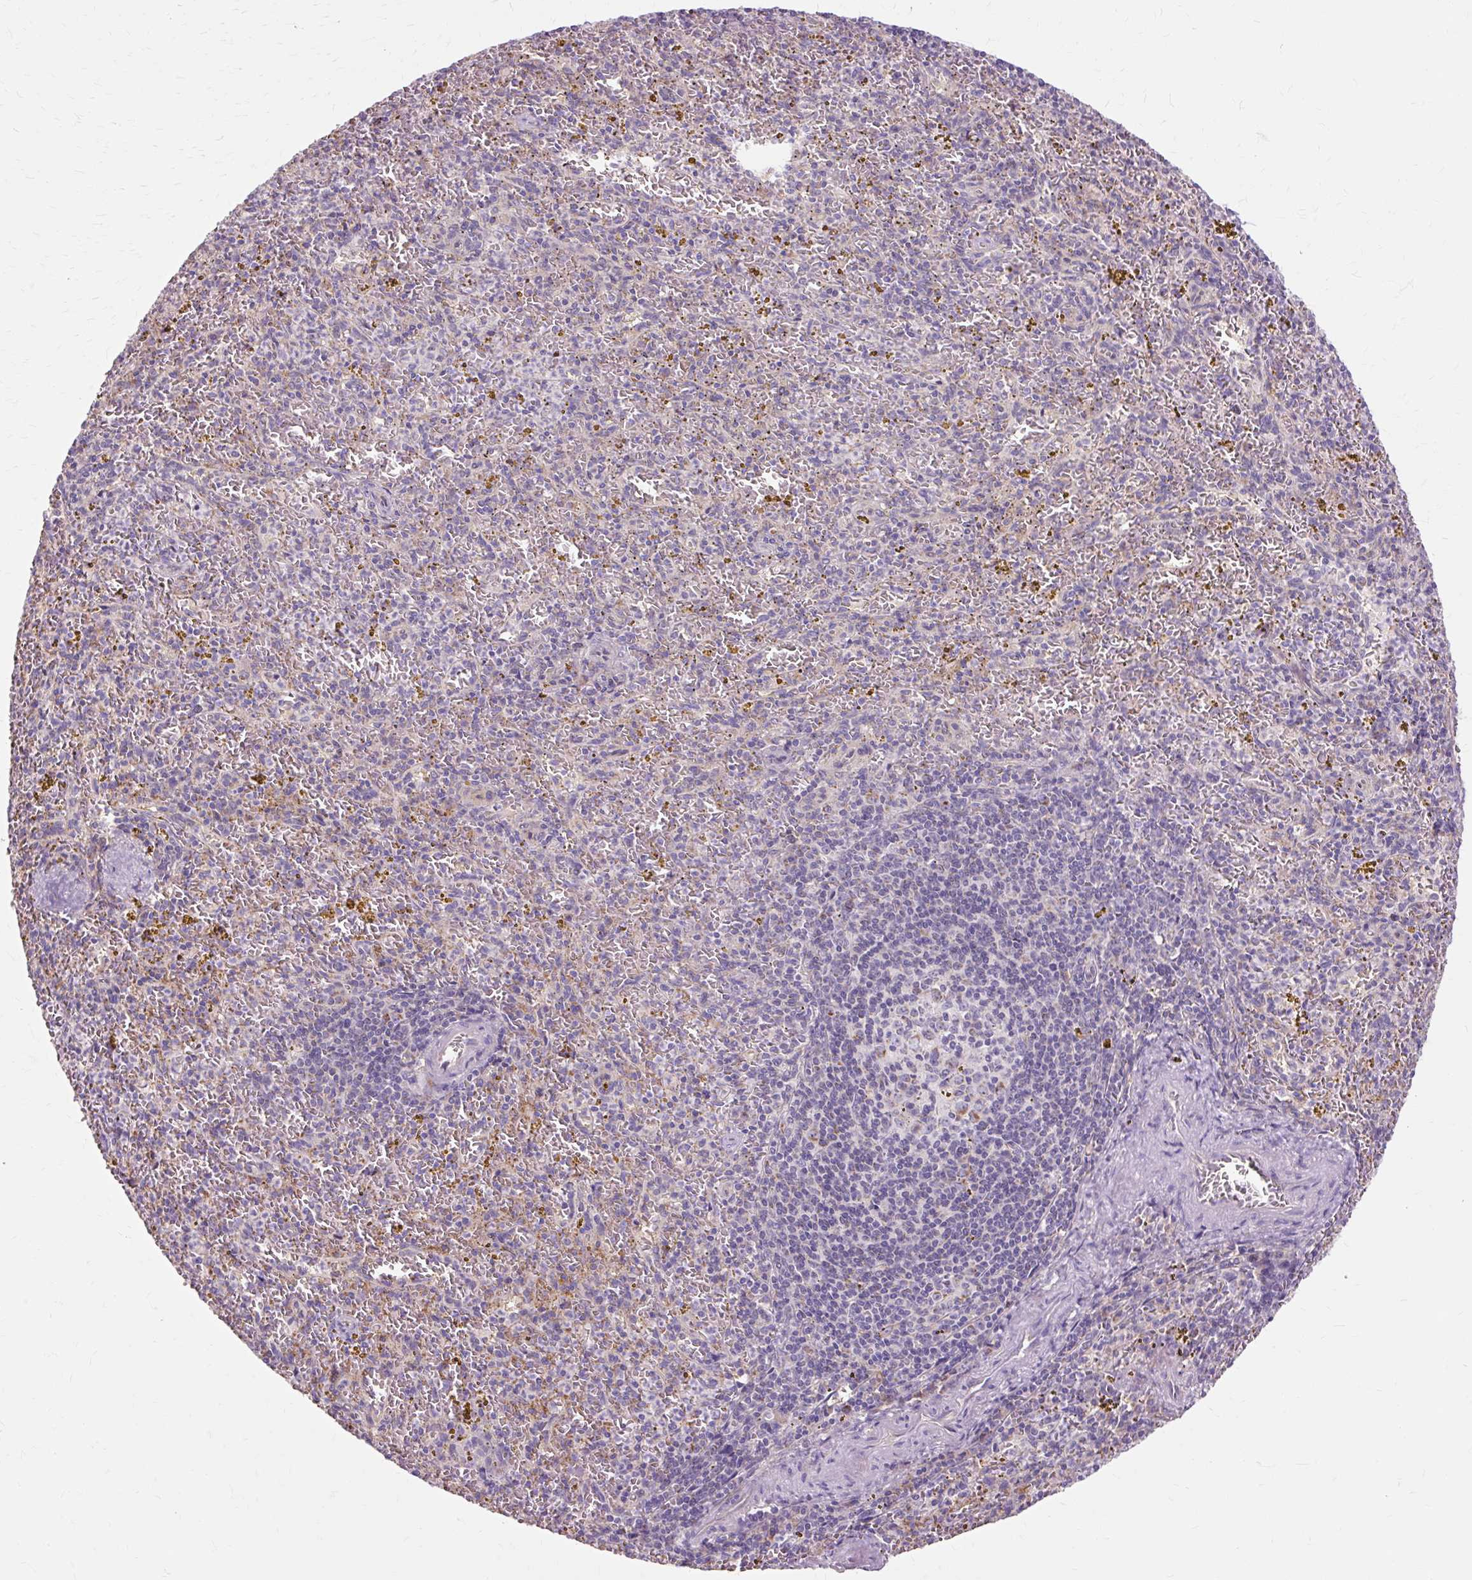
{"staining": {"intensity": "negative", "quantity": "none", "location": "none"}, "tissue": "spleen", "cell_type": "Cells in red pulp", "image_type": "normal", "snomed": [{"axis": "morphology", "description": "Normal tissue, NOS"}, {"axis": "topography", "description": "Spleen"}], "caption": "Photomicrograph shows no significant protein positivity in cells in red pulp of unremarkable spleen.", "gene": "PDZD2", "patient": {"sex": "male", "age": 57}}